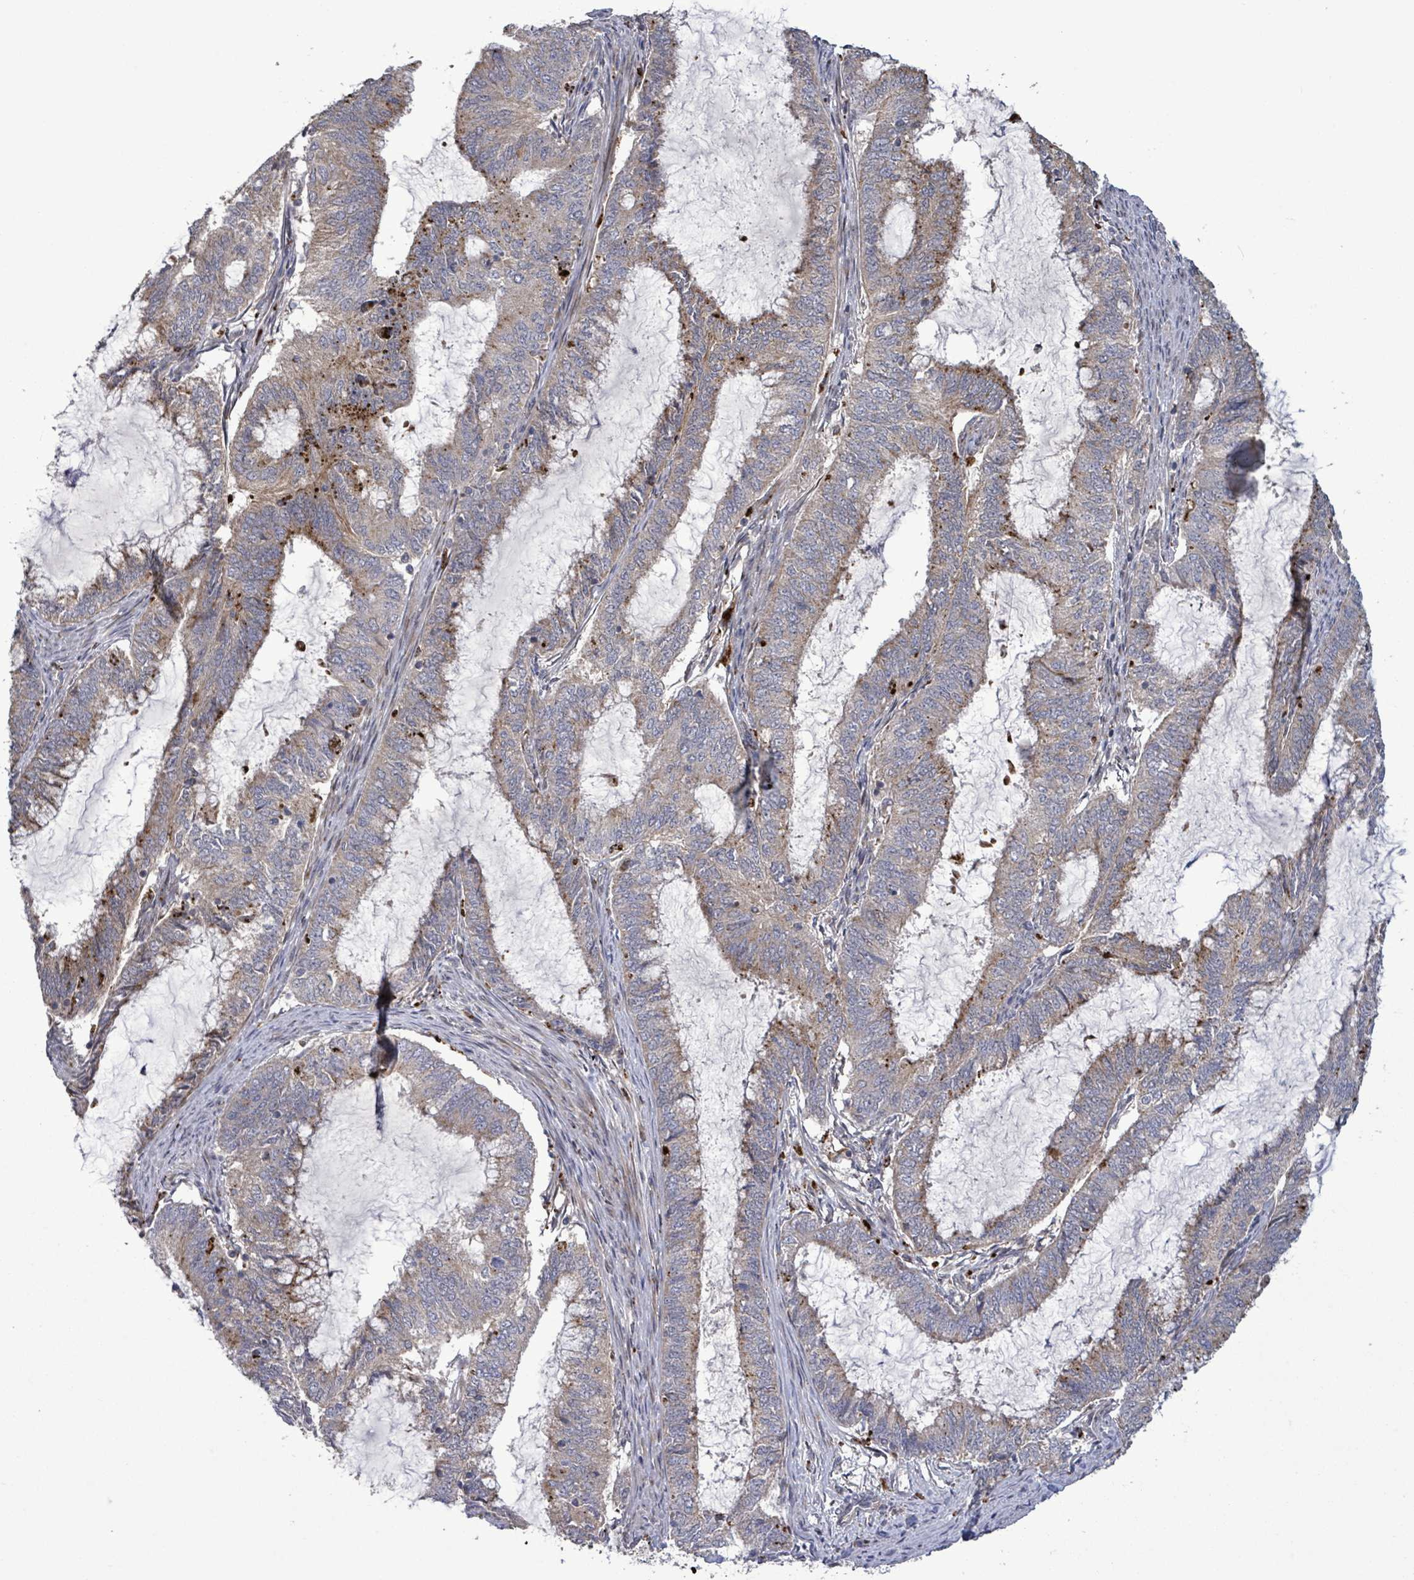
{"staining": {"intensity": "moderate", "quantity": "25%-75%", "location": "cytoplasmic/membranous"}, "tissue": "endometrial cancer", "cell_type": "Tumor cells", "image_type": "cancer", "snomed": [{"axis": "morphology", "description": "Adenocarcinoma, NOS"}, {"axis": "topography", "description": "Endometrium"}], "caption": "Immunohistochemistry photomicrograph of neoplastic tissue: endometrial cancer stained using IHC reveals medium levels of moderate protein expression localized specifically in the cytoplasmic/membranous of tumor cells, appearing as a cytoplasmic/membranous brown color.", "gene": "DIPK2A", "patient": {"sex": "female", "age": 51}}